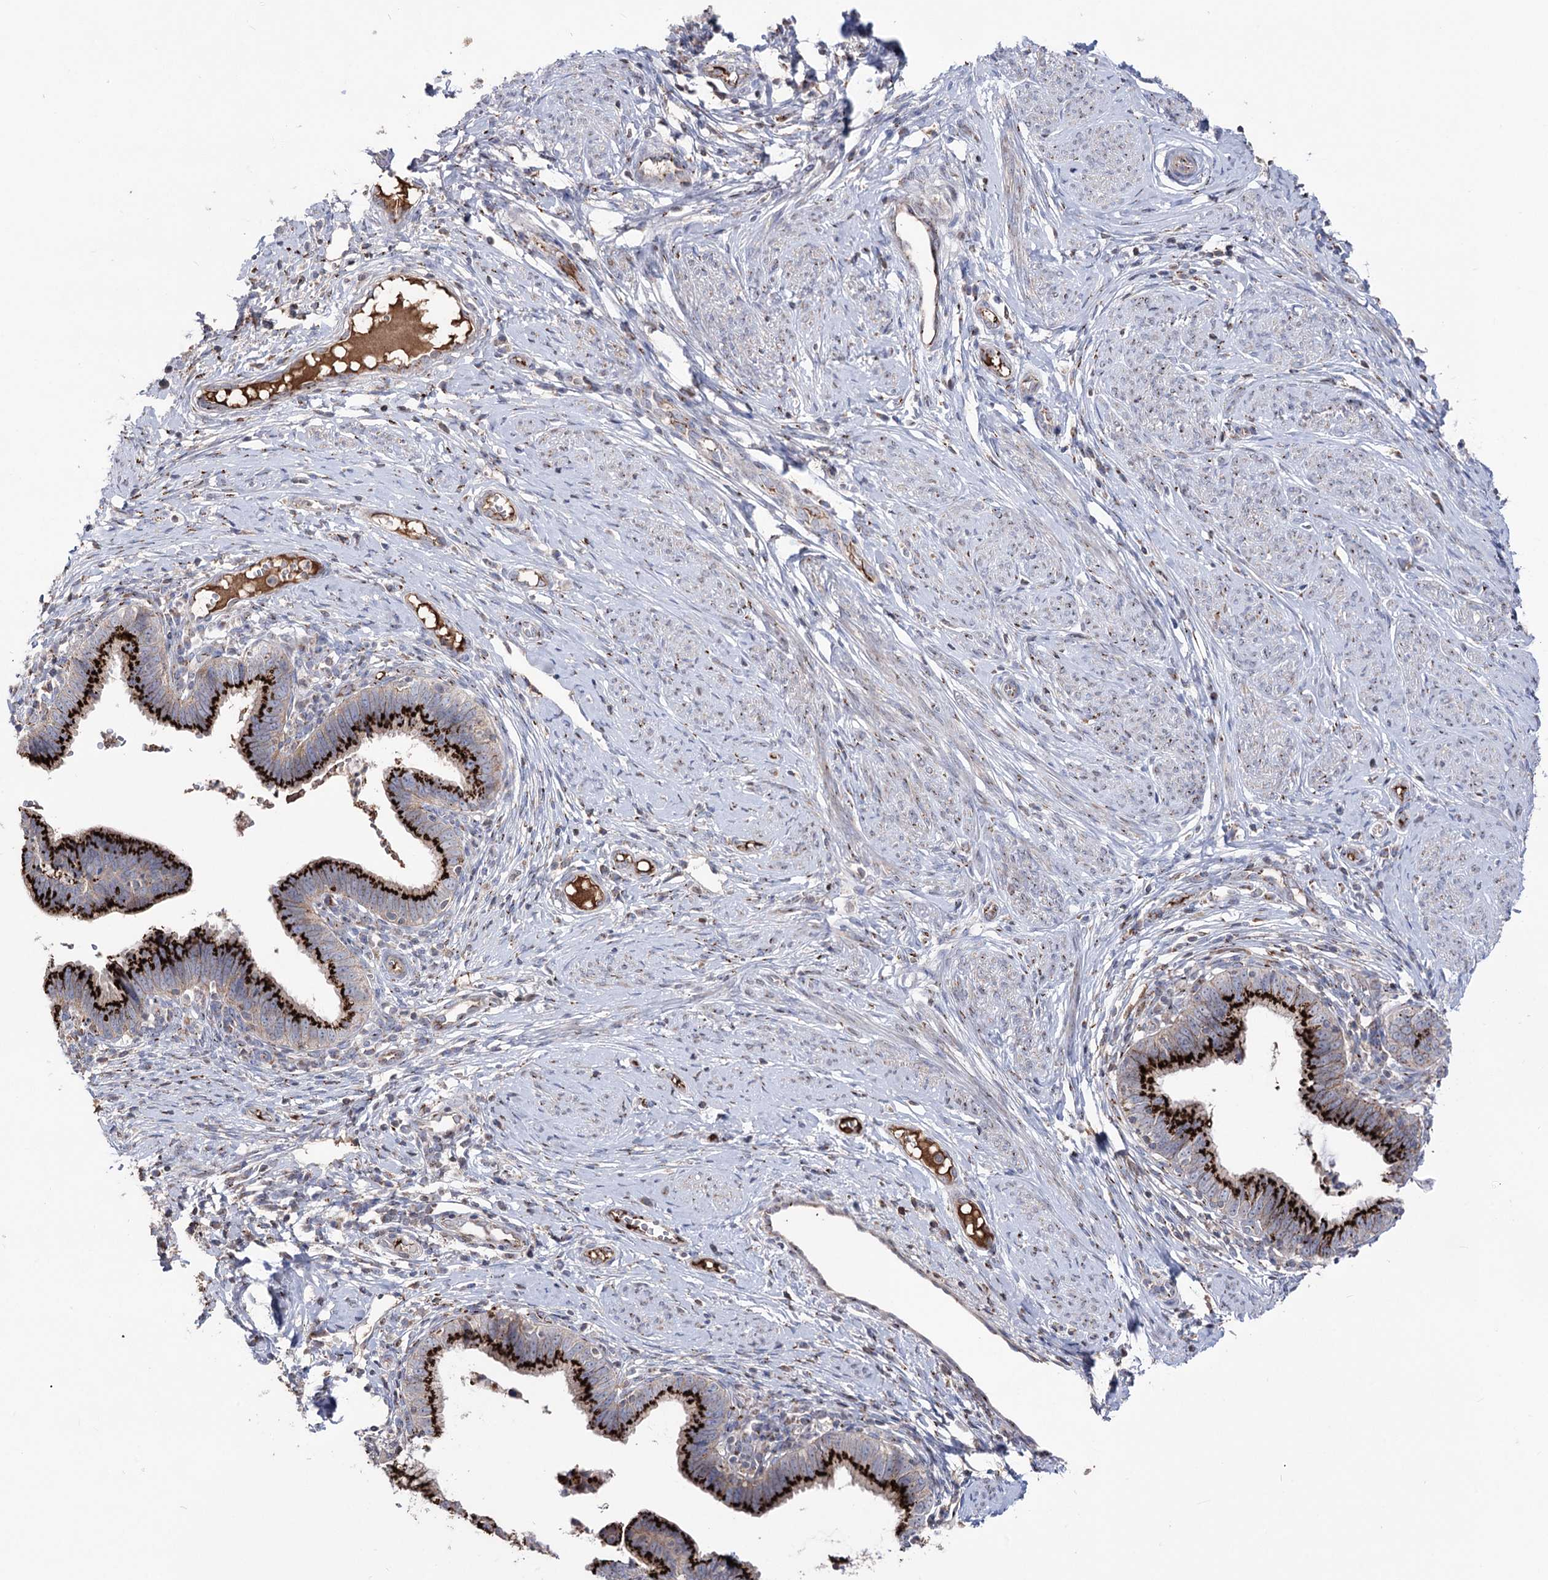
{"staining": {"intensity": "strong", "quantity": ">75%", "location": "cytoplasmic/membranous"}, "tissue": "cervical cancer", "cell_type": "Tumor cells", "image_type": "cancer", "snomed": [{"axis": "morphology", "description": "Adenocarcinoma, NOS"}, {"axis": "topography", "description": "Cervix"}], "caption": "This is a histology image of immunohistochemistry staining of cervical adenocarcinoma, which shows strong staining in the cytoplasmic/membranous of tumor cells.", "gene": "ARHGAP20", "patient": {"sex": "female", "age": 36}}